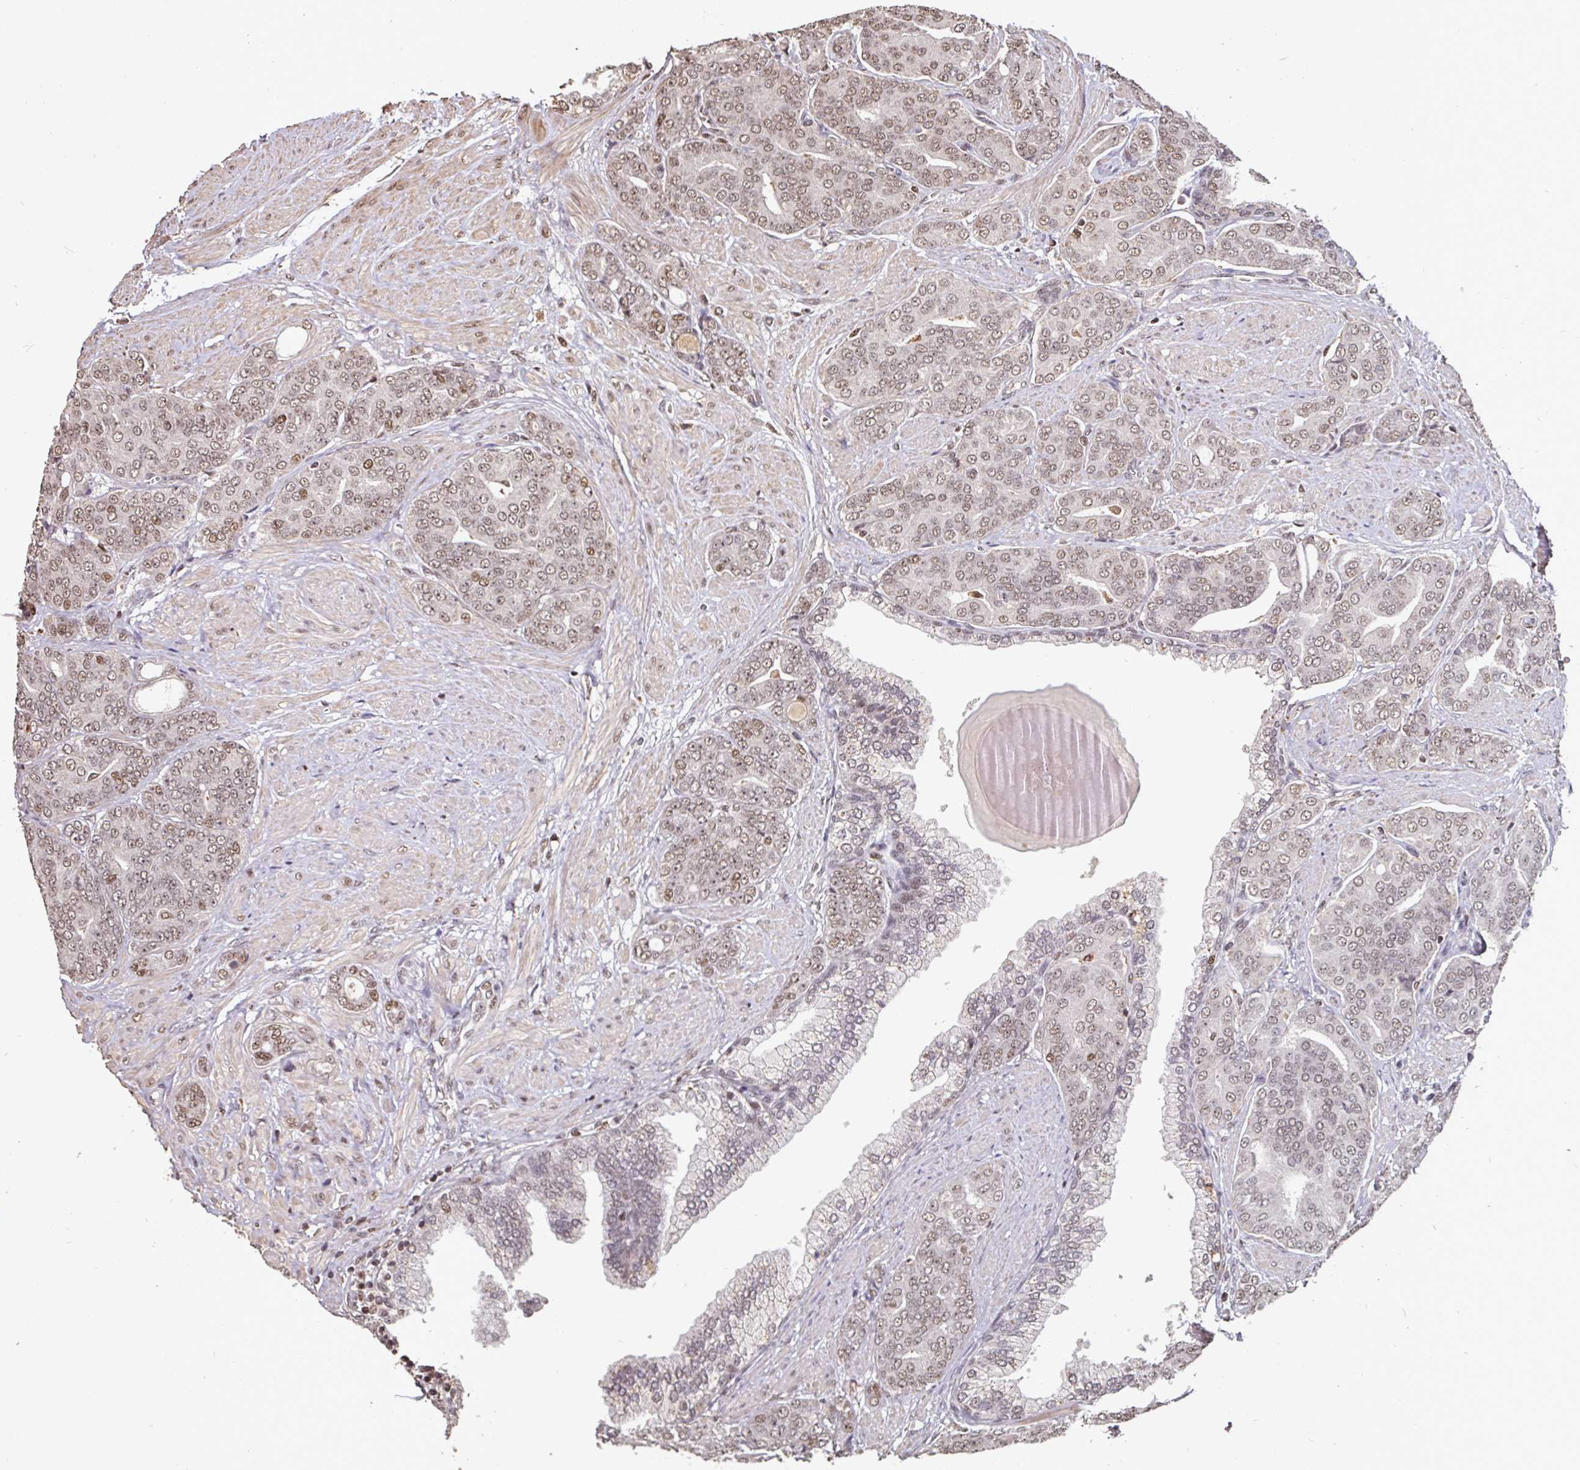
{"staining": {"intensity": "moderate", "quantity": "25%-75%", "location": "cytoplasmic/membranous,nuclear"}, "tissue": "prostate cancer", "cell_type": "Tumor cells", "image_type": "cancer", "snomed": [{"axis": "morphology", "description": "Adenocarcinoma, High grade"}, {"axis": "topography", "description": "Prostate"}], "caption": "Immunohistochemical staining of prostate cancer demonstrates moderate cytoplasmic/membranous and nuclear protein staining in approximately 25%-75% of tumor cells.", "gene": "POLD1", "patient": {"sex": "male", "age": 67}}